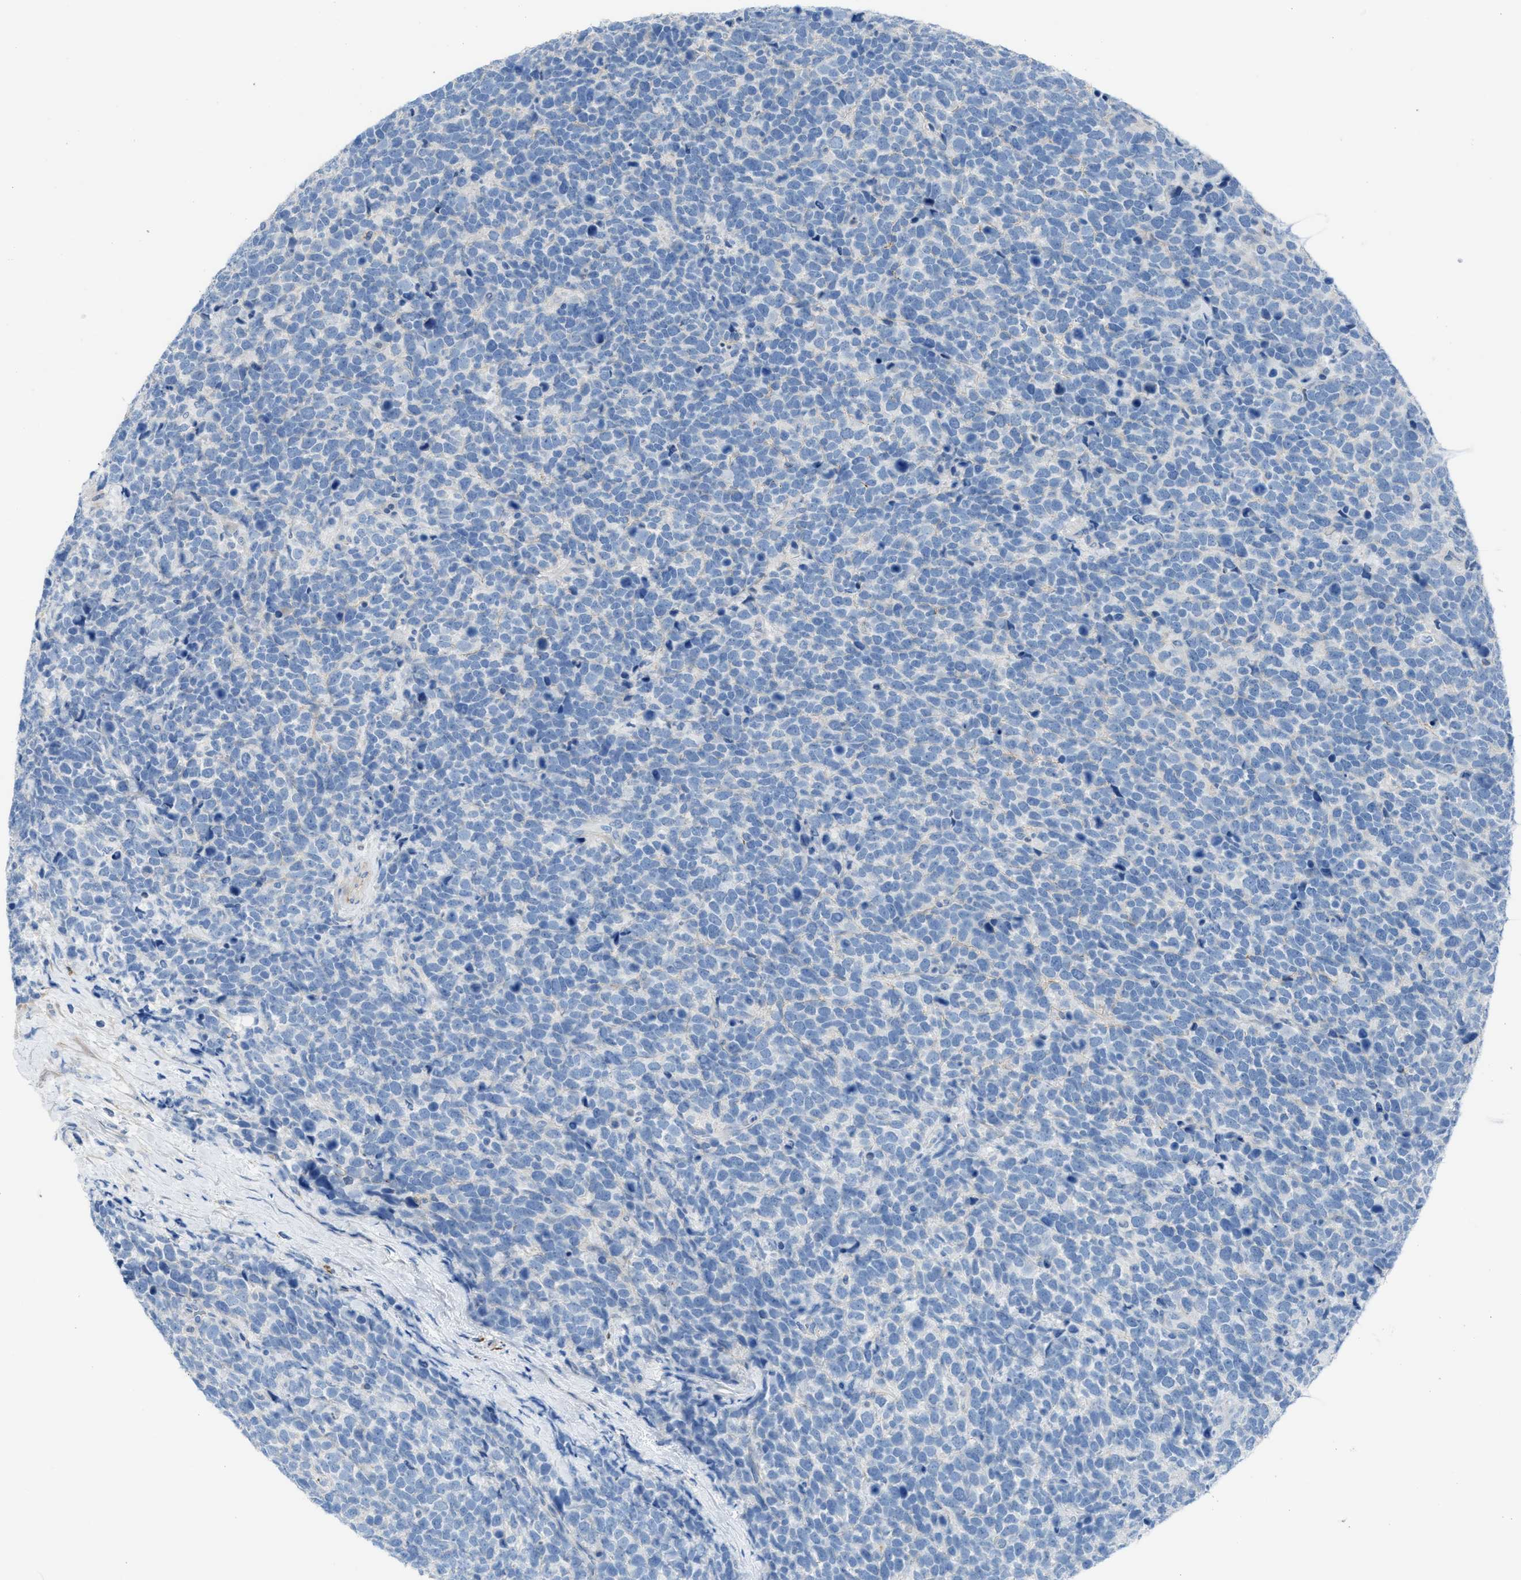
{"staining": {"intensity": "negative", "quantity": "none", "location": "none"}, "tissue": "urothelial cancer", "cell_type": "Tumor cells", "image_type": "cancer", "snomed": [{"axis": "morphology", "description": "Urothelial carcinoma, High grade"}, {"axis": "topography", "description": "Urinary bladder"}], "caption": "The photomicrograph demonstrates no staining of tumor cells in urothelial cancer.", "gene": "ASPA", "patient": {"sex": "female", "age": 82}}